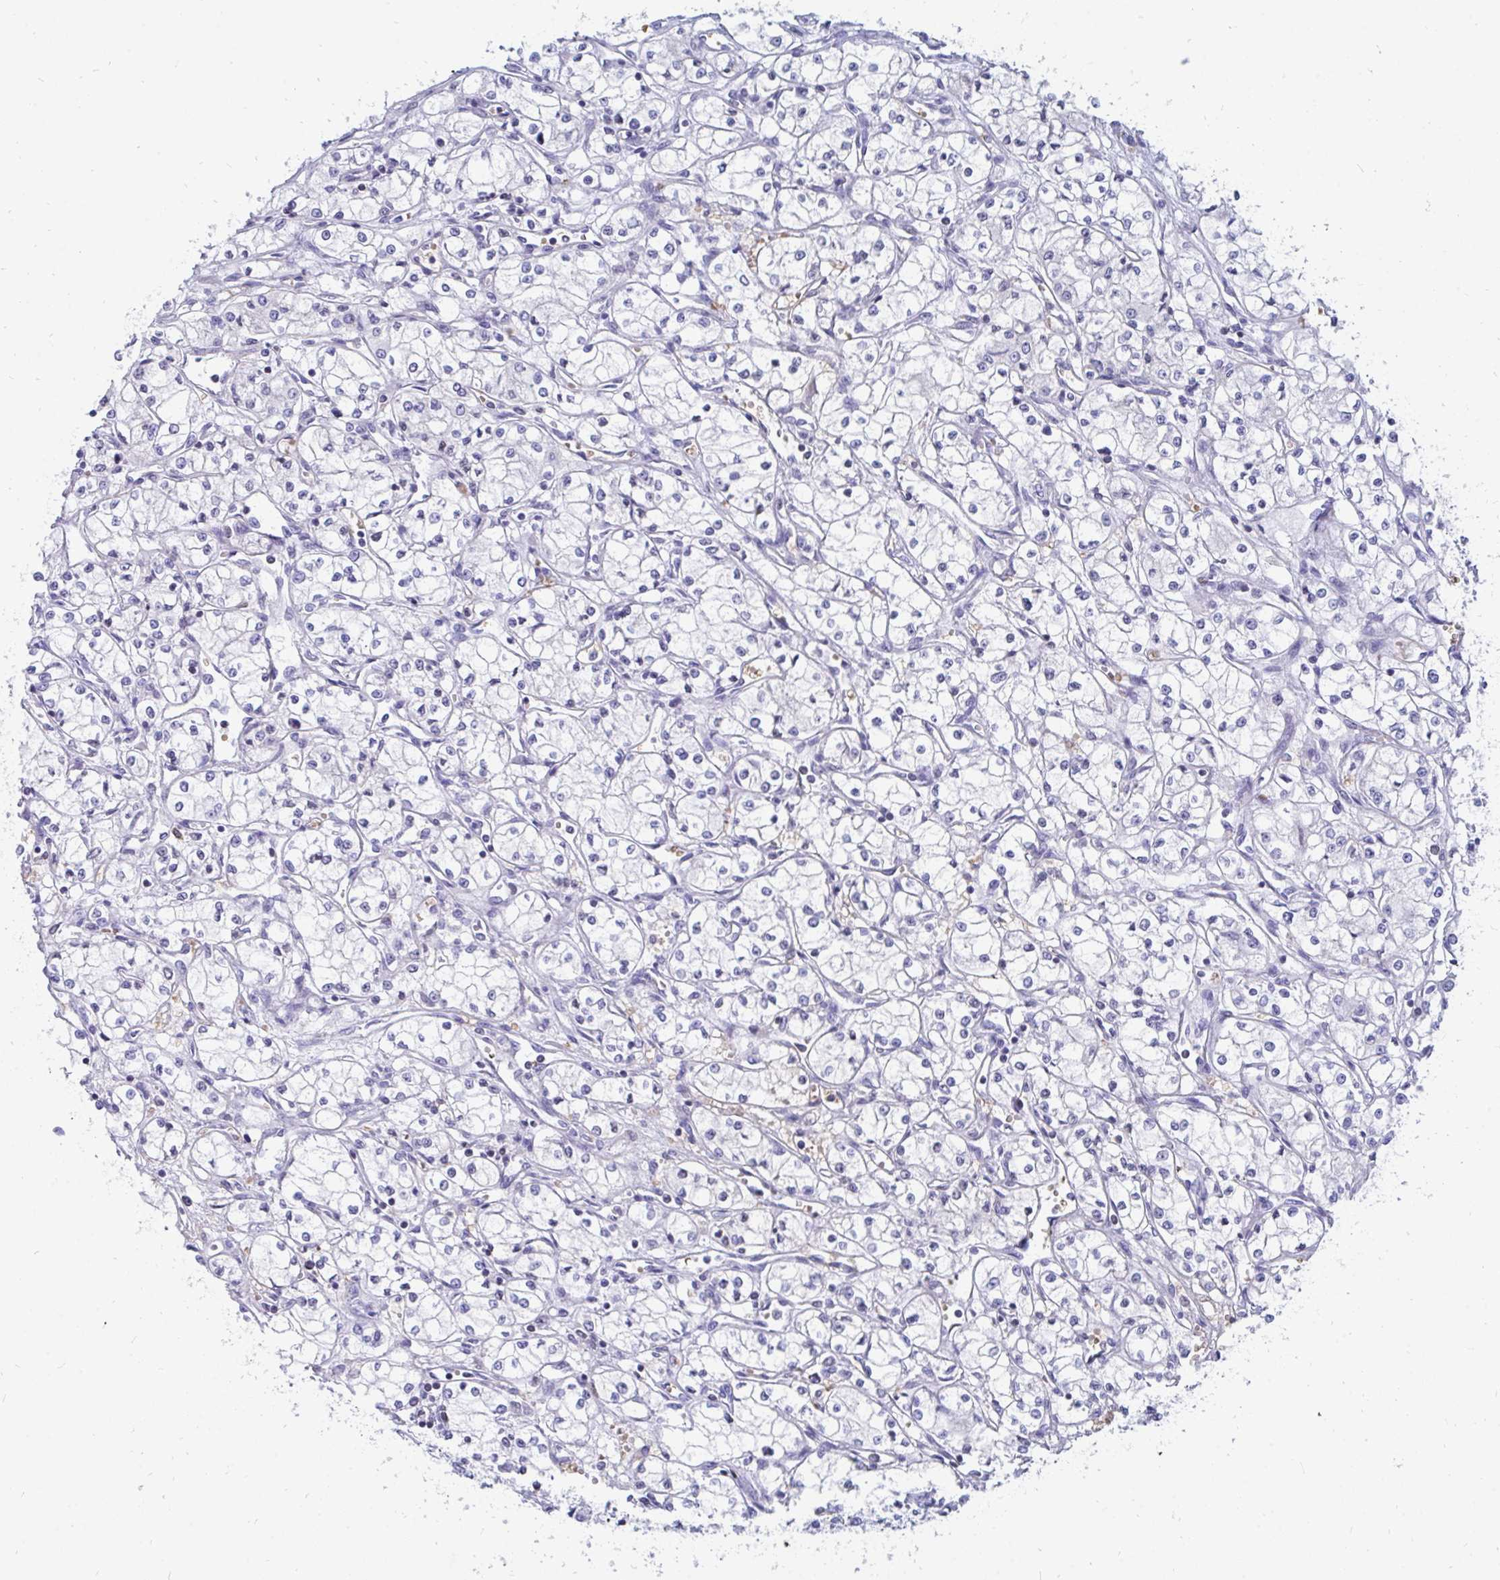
{"staining": {"intensity": "negative", "quantity": "none", "location": "none"}, "tissue": "renal cancer", "cell_type": "Tumor cells", "image_type": "cancer", "snomed": [{"axis": "morphology", "description": "Normal tissue, NOS"}, {"axis": "morphology", "description": "Adenocarcinoma, NOS"}, {"axis": "topography", "description": "Kidney"}], "caption": "This micrograph is of renal cancer (adenocarcinoma) stained with immunohistochemistry to label a protein in brown with the nuclei are counter-stained blue. There is no expression in tumor cells.", "gene": "MROH2B", "patient": {"sex": "male", "age": 59}}